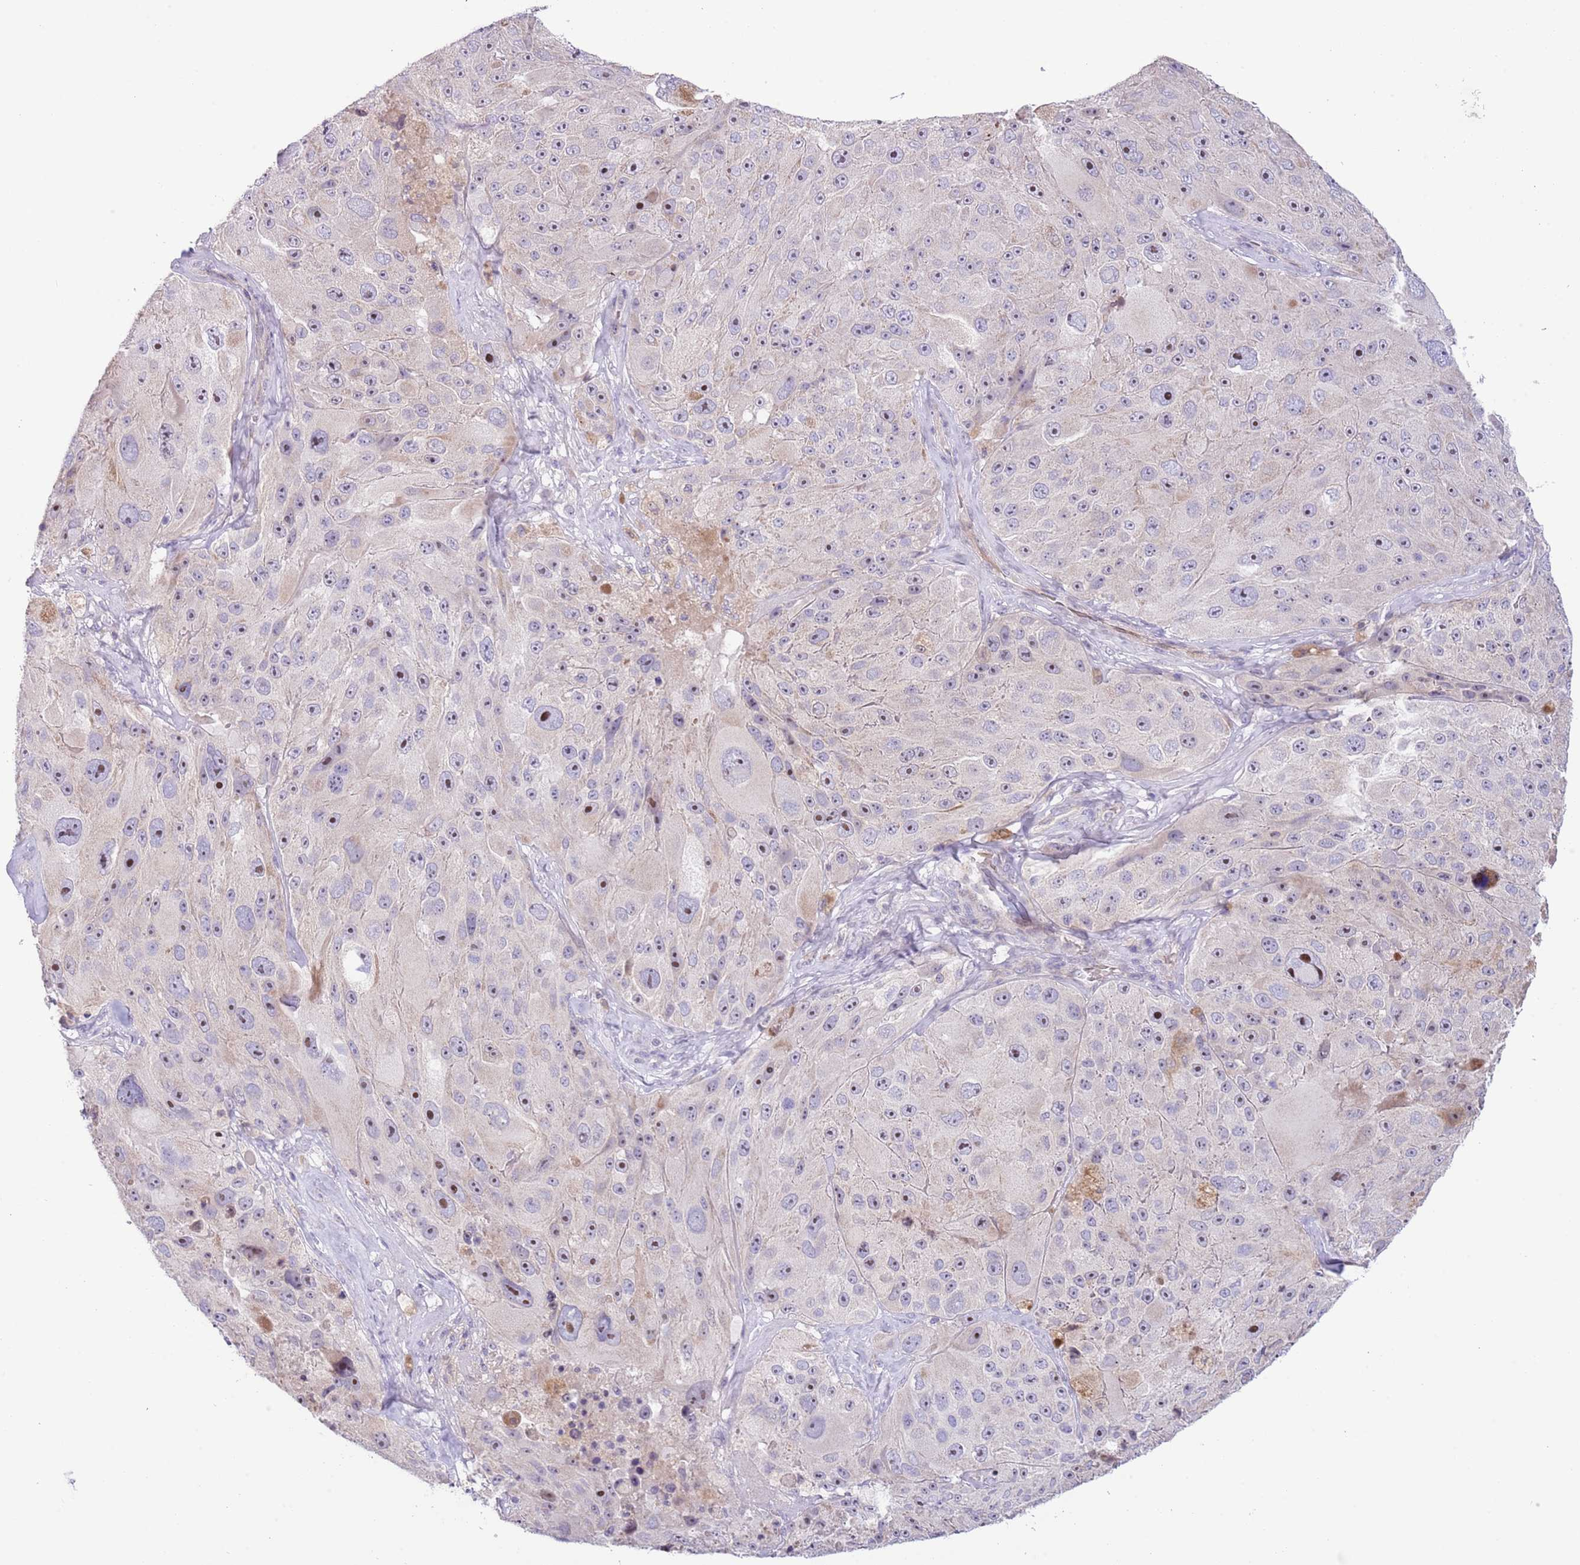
{"staining": {"intensity": "moderate", "quantity": "<25%", "location": "nuclear"}, "tissue": "melanoma", "cell_type": "Tumor cells", "image_type": "cancer", "snomed": [{"axis": "morphology", "description": "Malignant melanoma, Metastatic site"}, {"axis": "topography", "description": "Lymph node"}], "caption": "IHC histopathology image of human malignant melanoma (metastatic site) stained for a protein (brown), which reveals low levels of moderate nuclear expression in approximately <25% of tumor cells.", "gene": "AP1S2", "patient": {"sex": "male", "age": 62}}